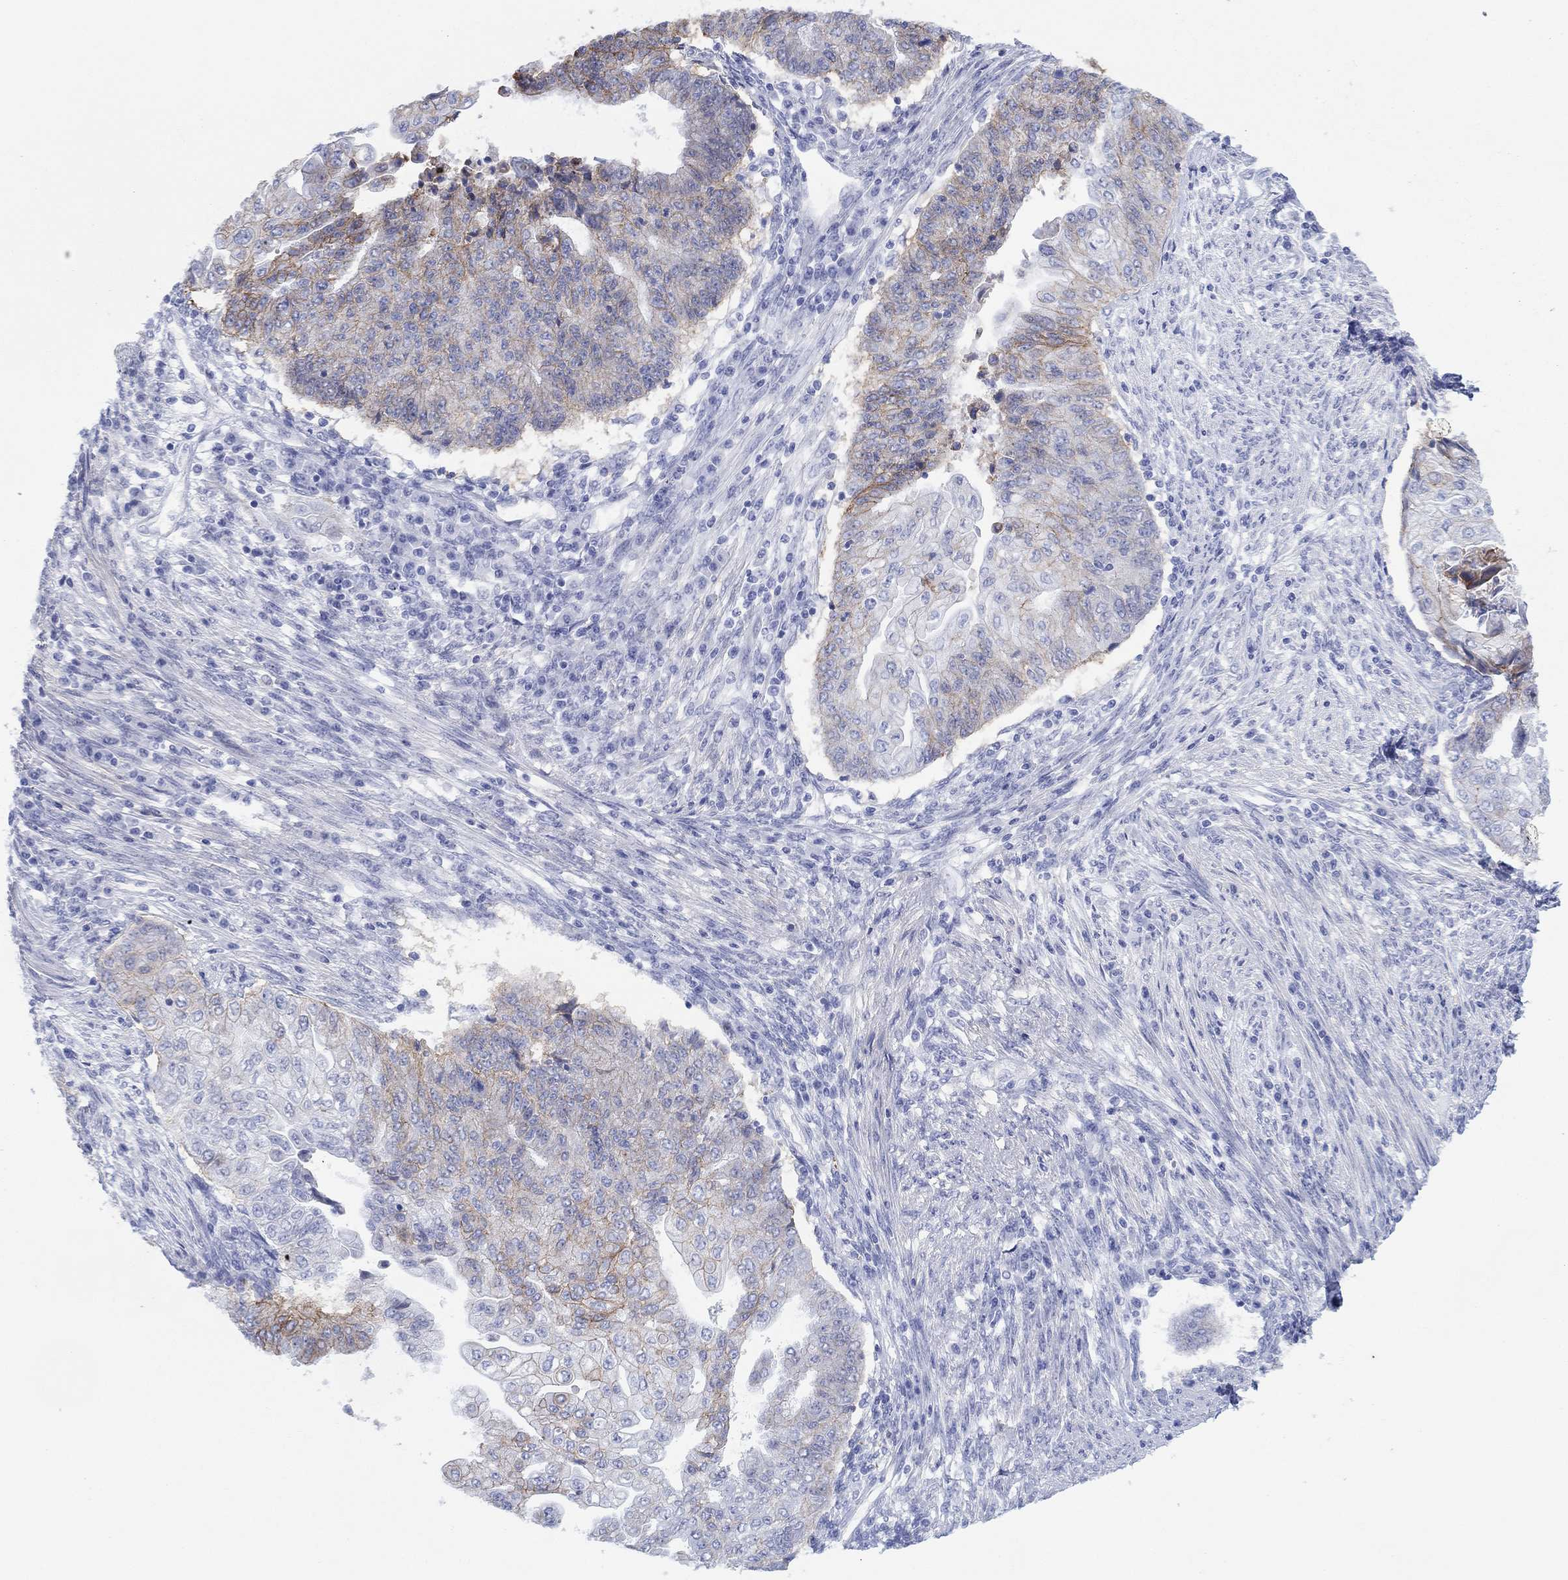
{"staining": {"intensity": "moderate", "quantity": "25%-75%", "location": "cytoplasmic/membranous"}, "tissue": "endometrial cancer", "cell_type": "Tumor cells", "image_type": "cancer", "snomed": [{"axis": "morphology", "description": "Adenocarcinoma, NOS"}, {"axis": "topography", "description": "Uterus"}, {"axis": "topography", "description": "Endometrium"}], "caption": "Protein expression analysis of human endometrial cancer reveals moderate cytoplasmic/membranous expression in about 25%-75% of tumor cells. The staining was performed using DAB, with brown indicating positive protein expression. Nuclei are stained blue with hematoxylin.", "gene": "ATP1B1", "patient": {"sex": "female", "age": 54}}